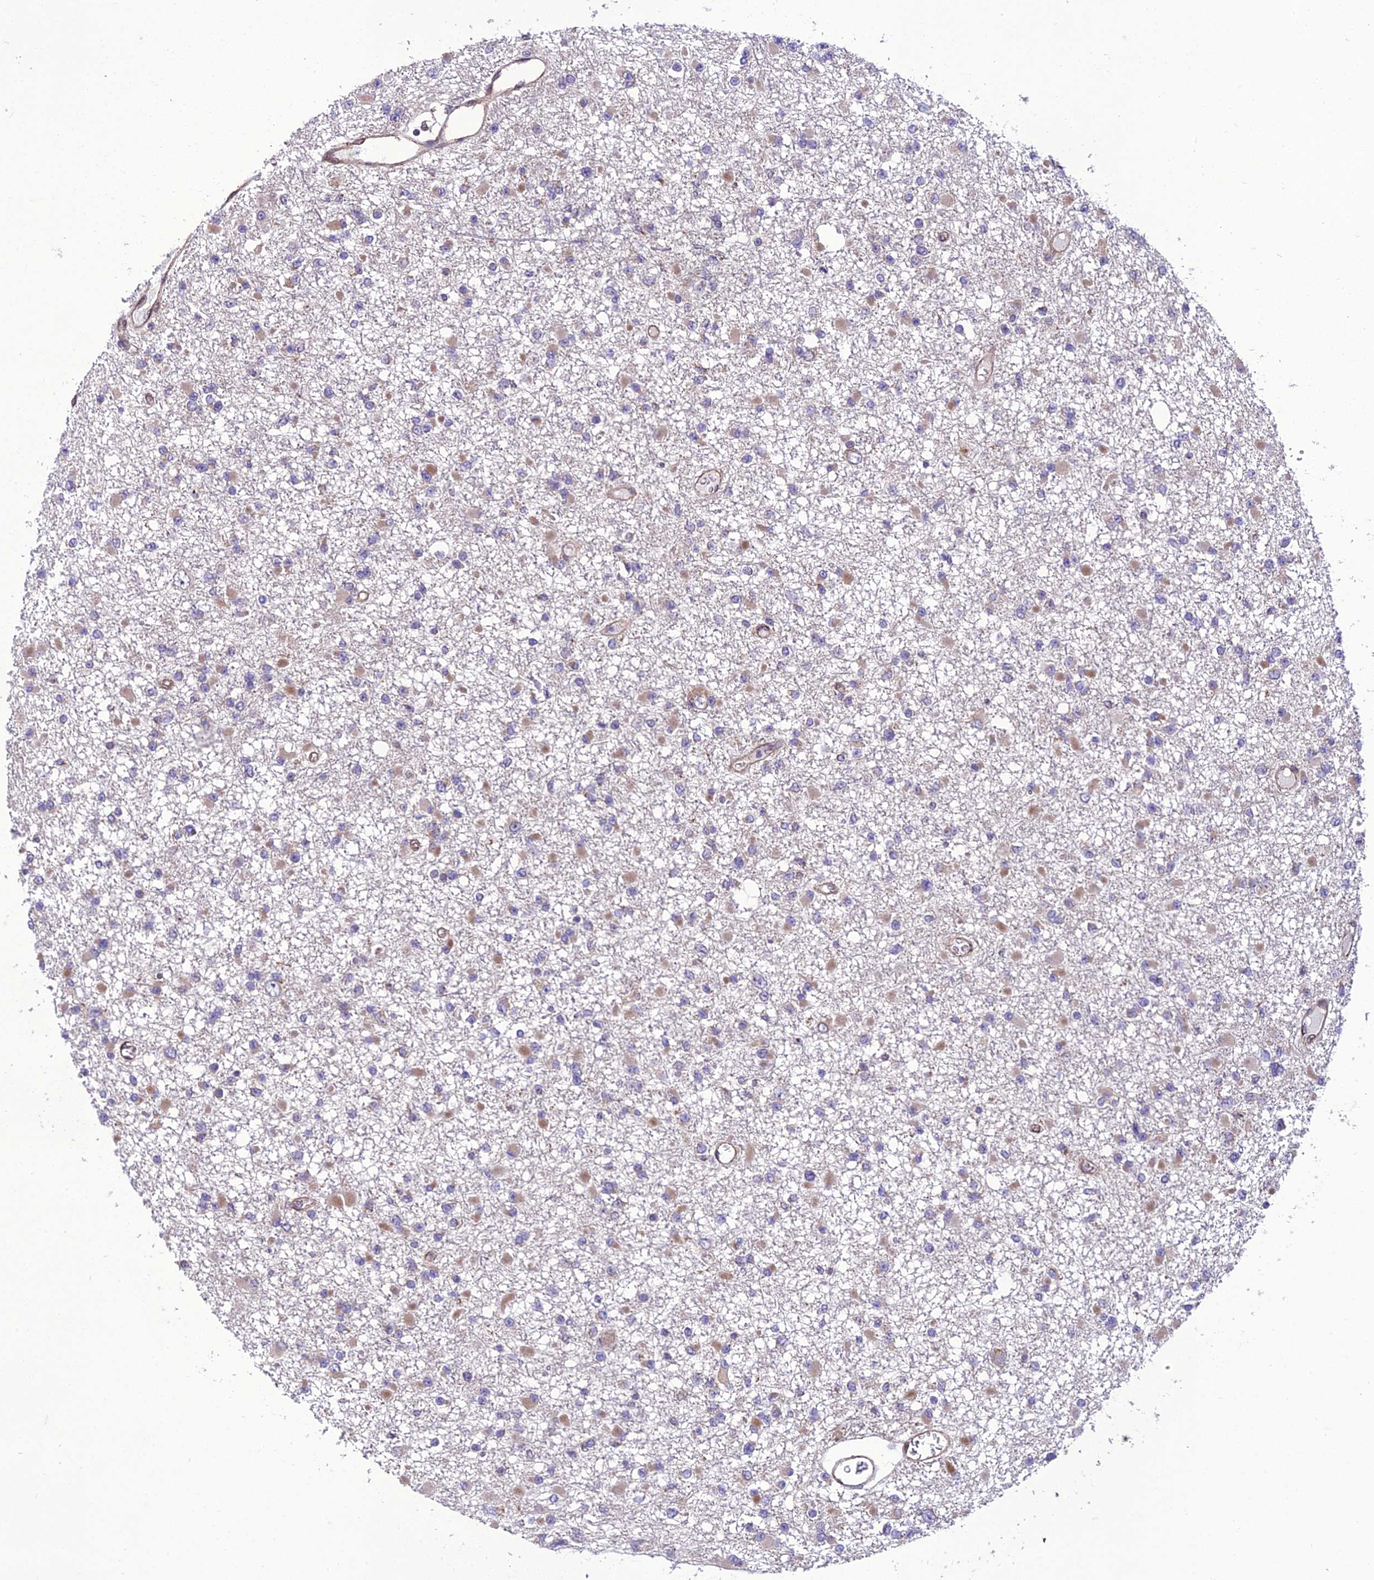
{"staining": {"intensity": "moderate", "quantity": "<25%", "location": "cytoplasmic/membranous"}, "tissue": "glioma", "cell_type": "Tumor cells", "image_type": "cancer", "snomed": [{"axis": "morphology", "description": "Glioma, malignant, Low grade"}, {"axis": "topography", "description": "Brain"}], "caption": "Immunohistochemical staining of glioma exhibits low levels of moderate cytoplasmic/membranous positivity in approximately <25% of tumor cells.", "gene": "GIMAP1", "patient": {"sex": "female", "age": 22}}